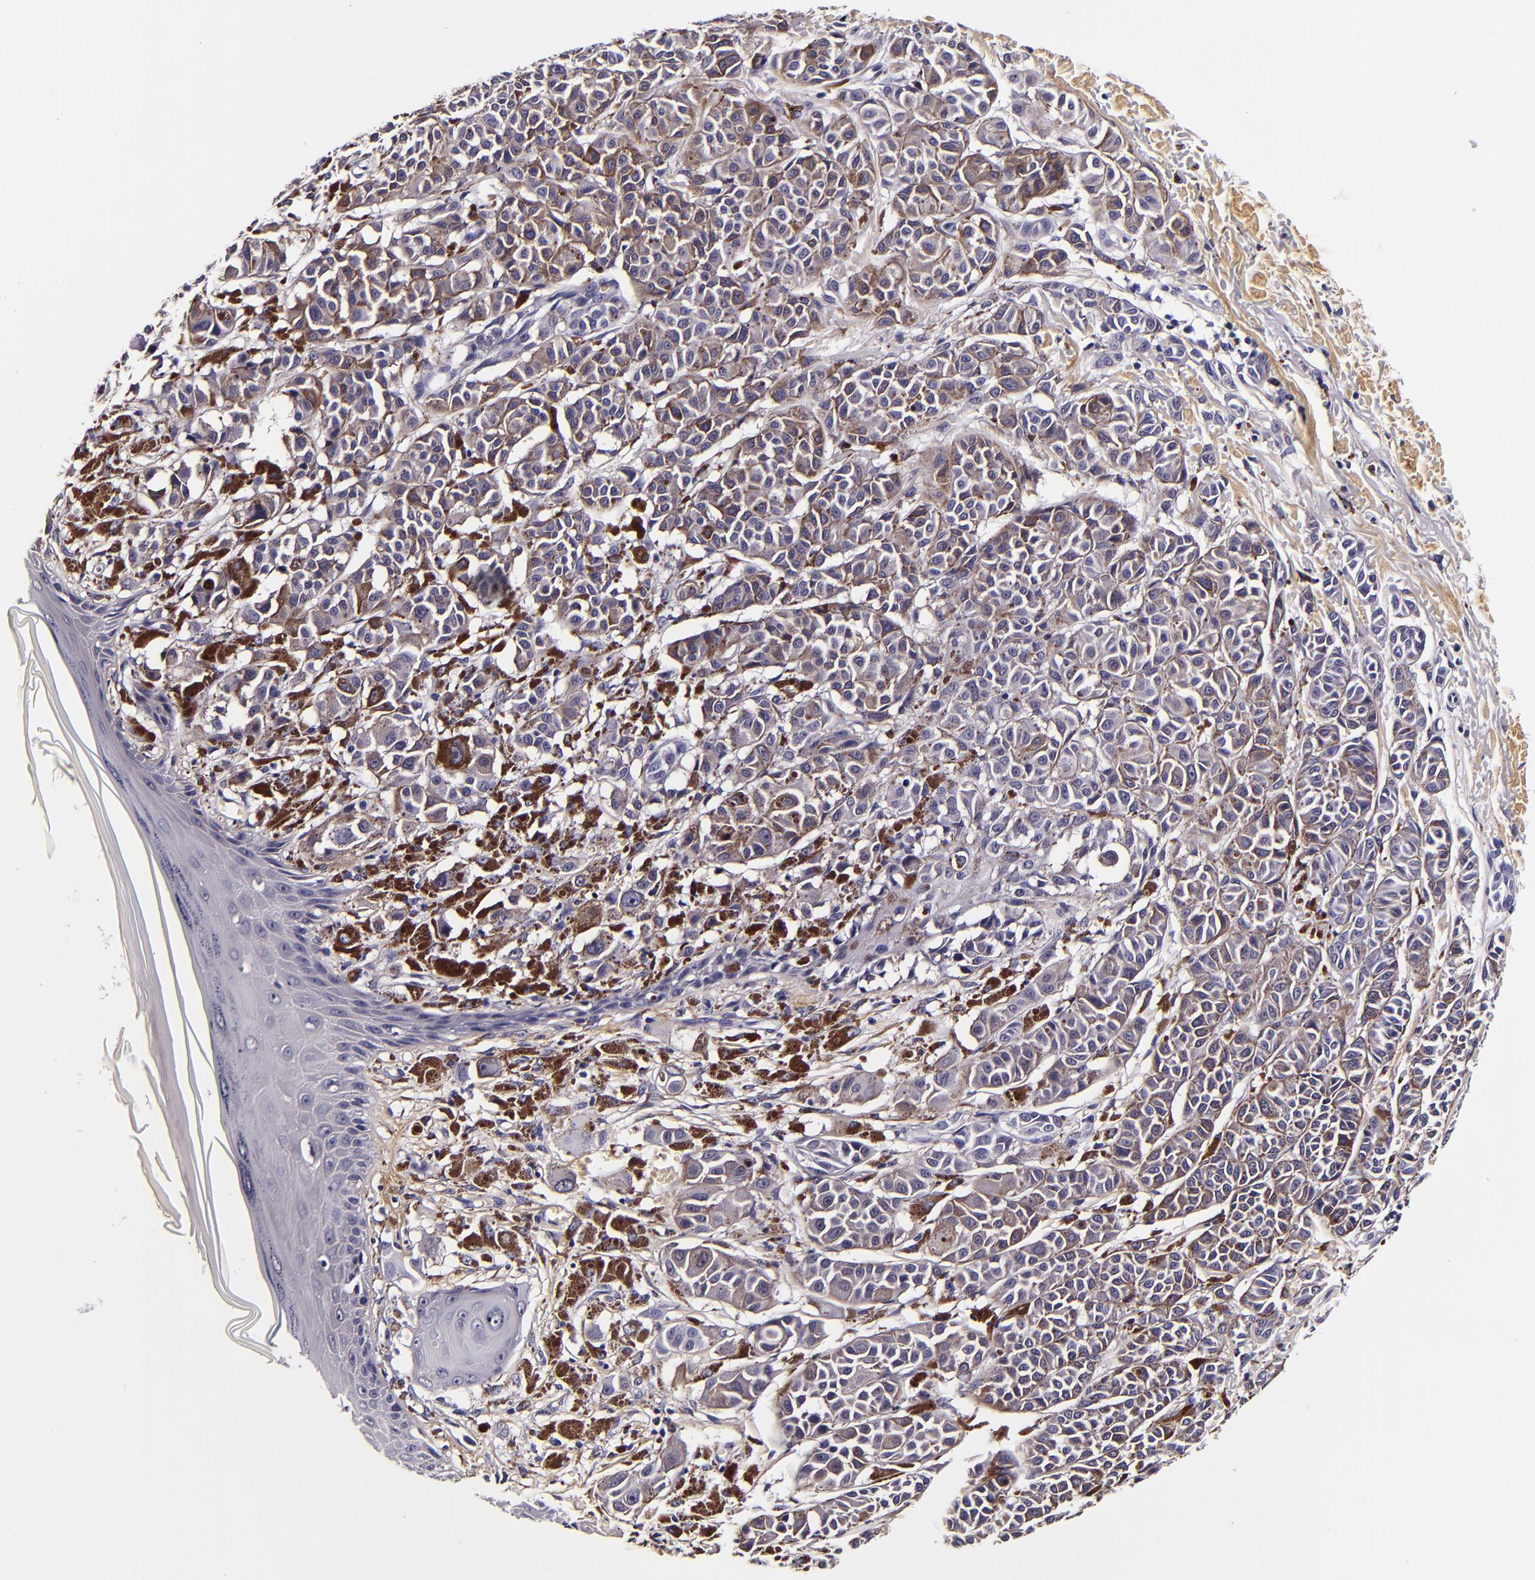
{"staining": {"intensity": "negative", "quantity": "none", "location": "none"}, "tissue": "melanoma", "cell_type": "Tumor cells", "image_type": "cancer", "snomed": [{"axis": "morphology", "description": "Malignant melanoma, NOS"}, {"axis": "topography", "description": "Skin"}], "caption": "Immunohistochemistry photomicrograph of neoplastic tissue: human melanoma stained with DAB exhibits no significant protein positivity in tumor cells. The staining was performed using DAB (3,3'-diaminobenzidine) to visualize the protein expression in brown, while the nuclei were stained in blue with hematoxylin (Magnification: 20x).", "gene": "FBN1", "patient": {"sex": "male", "age": 76}}